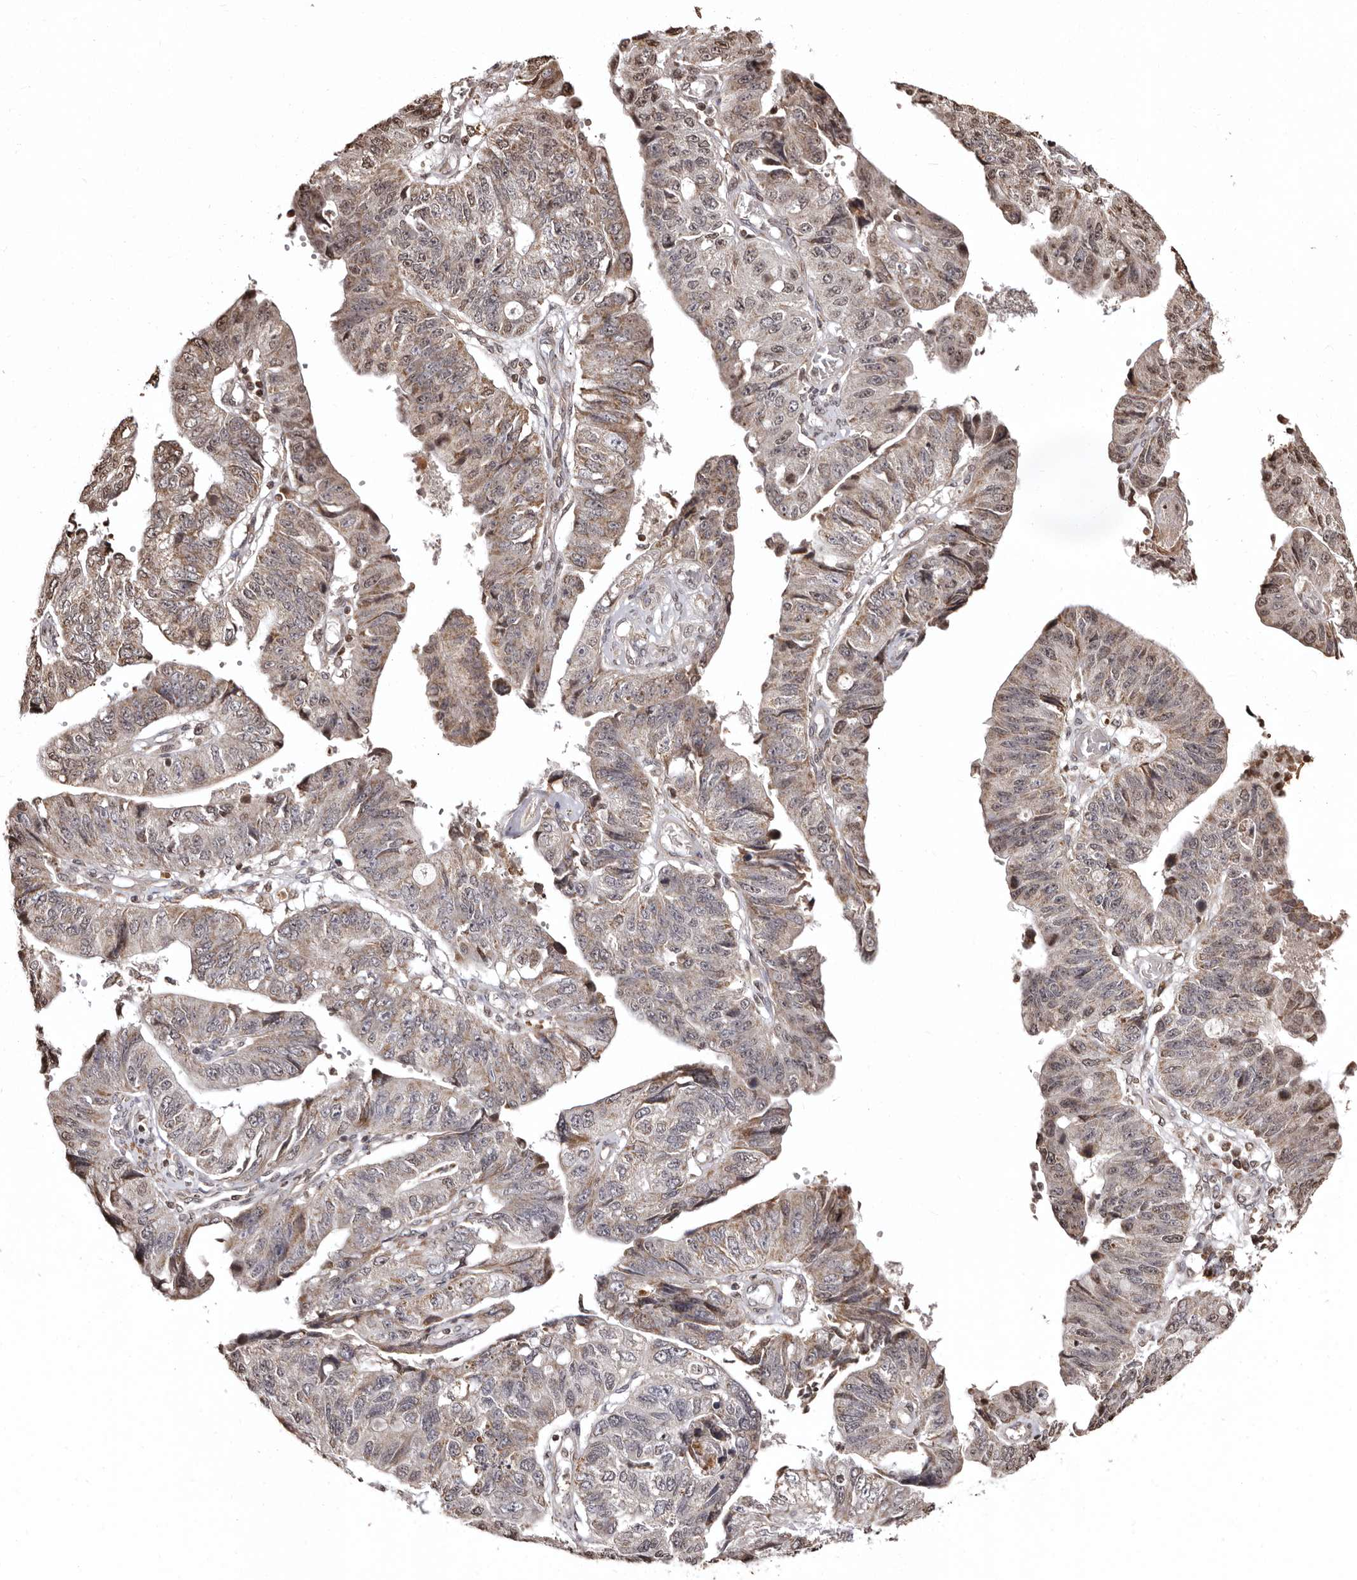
{"staining": {"intensity": "weak", "quantity": "<25%", "location": "cytoplasmic/membranous"}, "tissue": "stomach cancer", "cell_type": "Tumor cells", "image_type": "cancer", "snomed": [{"axis": "morphology", "description": "Adenocarcinoma, NOS"}, {"axis": "topography", "description": "Stomach"}], "caption": "Immunohistochemical staining of adenocarcinoma (stomach) demonstrates no significant expression in tumor cells.", "gene": "CCDC190", "patient": {"sex": "male", "age": 59}}